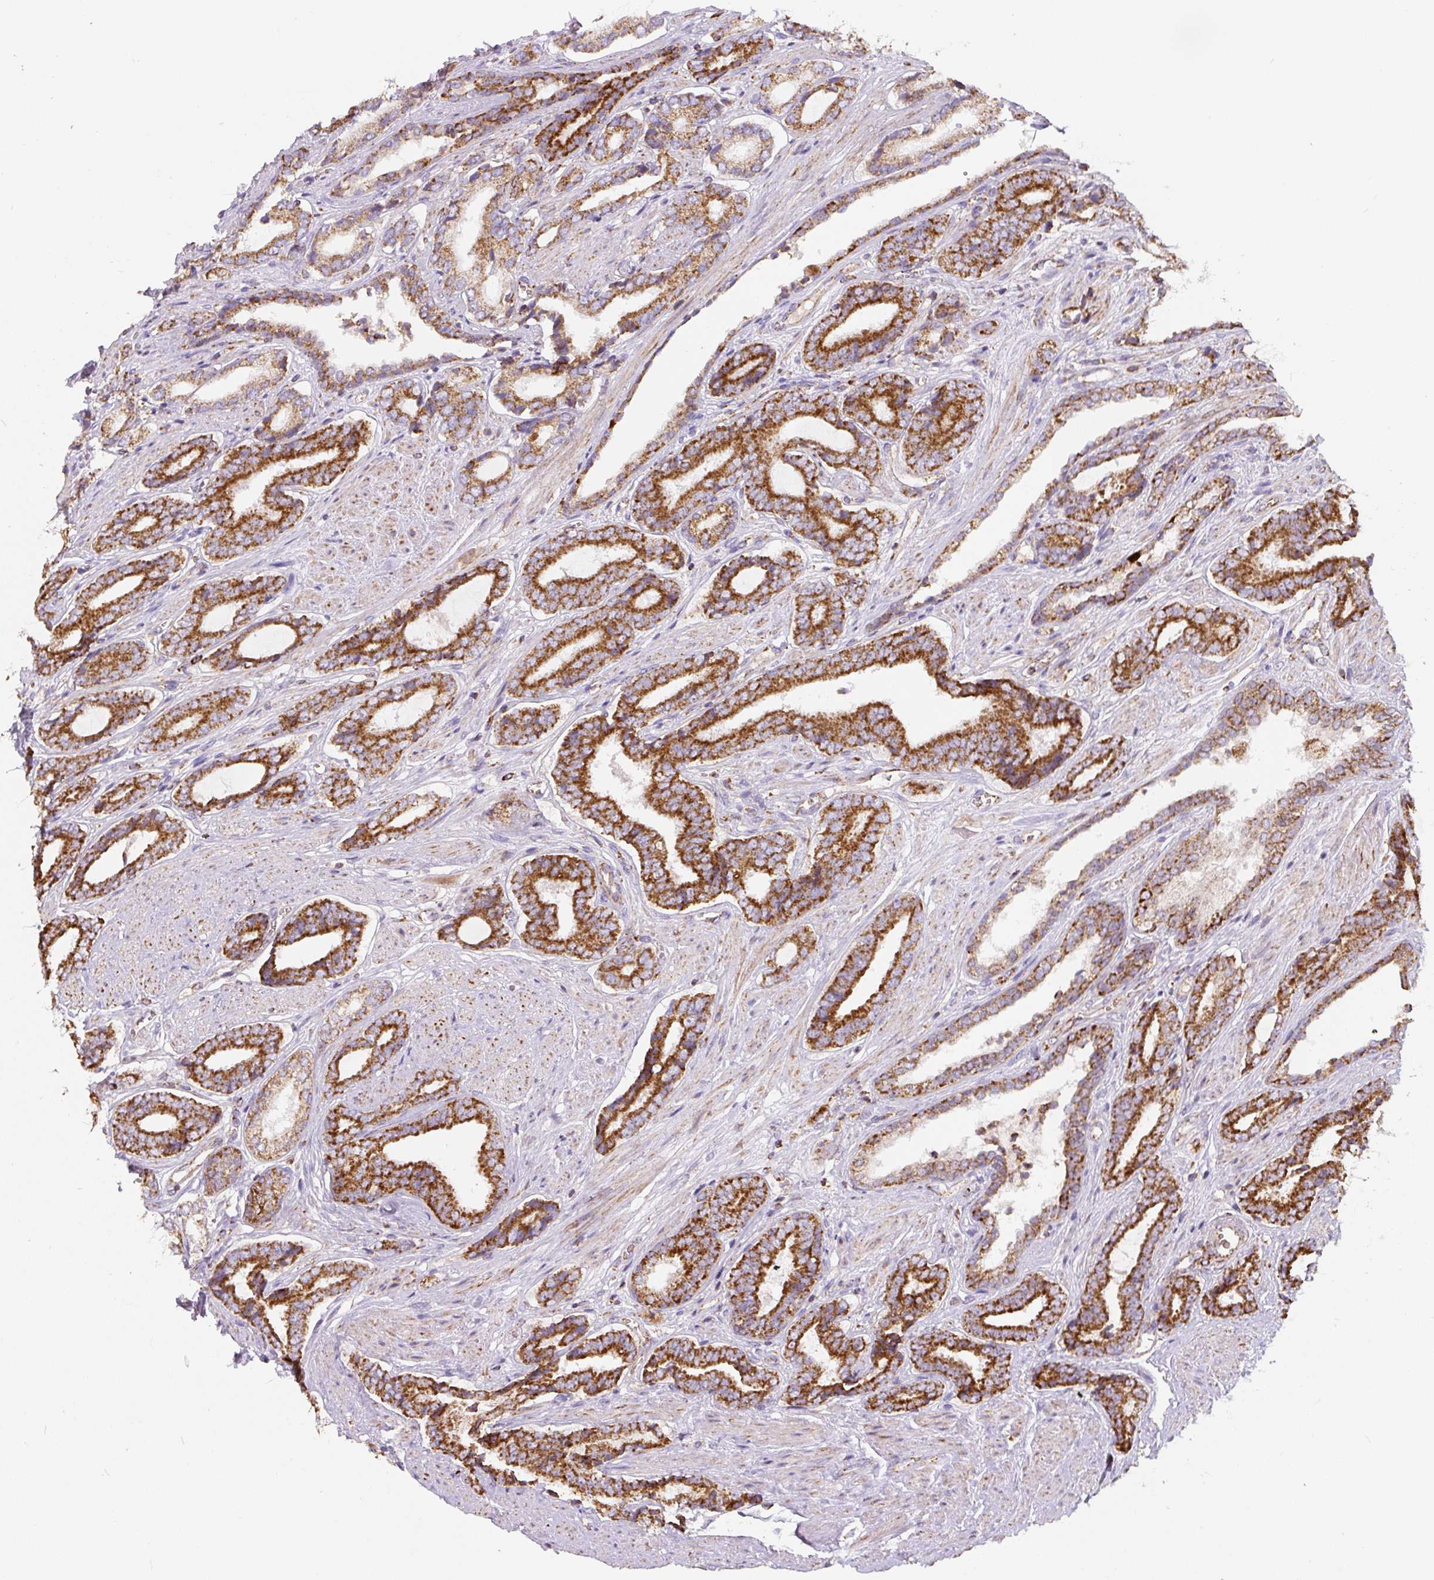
{"staining": {"intensity": "strong", "quantity": ">75%", "location": "cytoplasmic/membranous"}, "tissue": "prostate cancer", "cell_type": "Tumor cells", "image_type": "cancer", "snomed": [{"axis": "morphology", "description": "Adenocarcinoma, NOS"}, {"axis": "topography", "description": "Prostate and seminal vesicle, NOS"}], "caption": "Brown immunohistochemical staining in human adenocarcinoma (prostate) reveals strong cytoplasmic/membranous staining in about >75% of tumor cells.", "gene": "MT-CO2", "patient": {"sex": "male", "age": 76}}